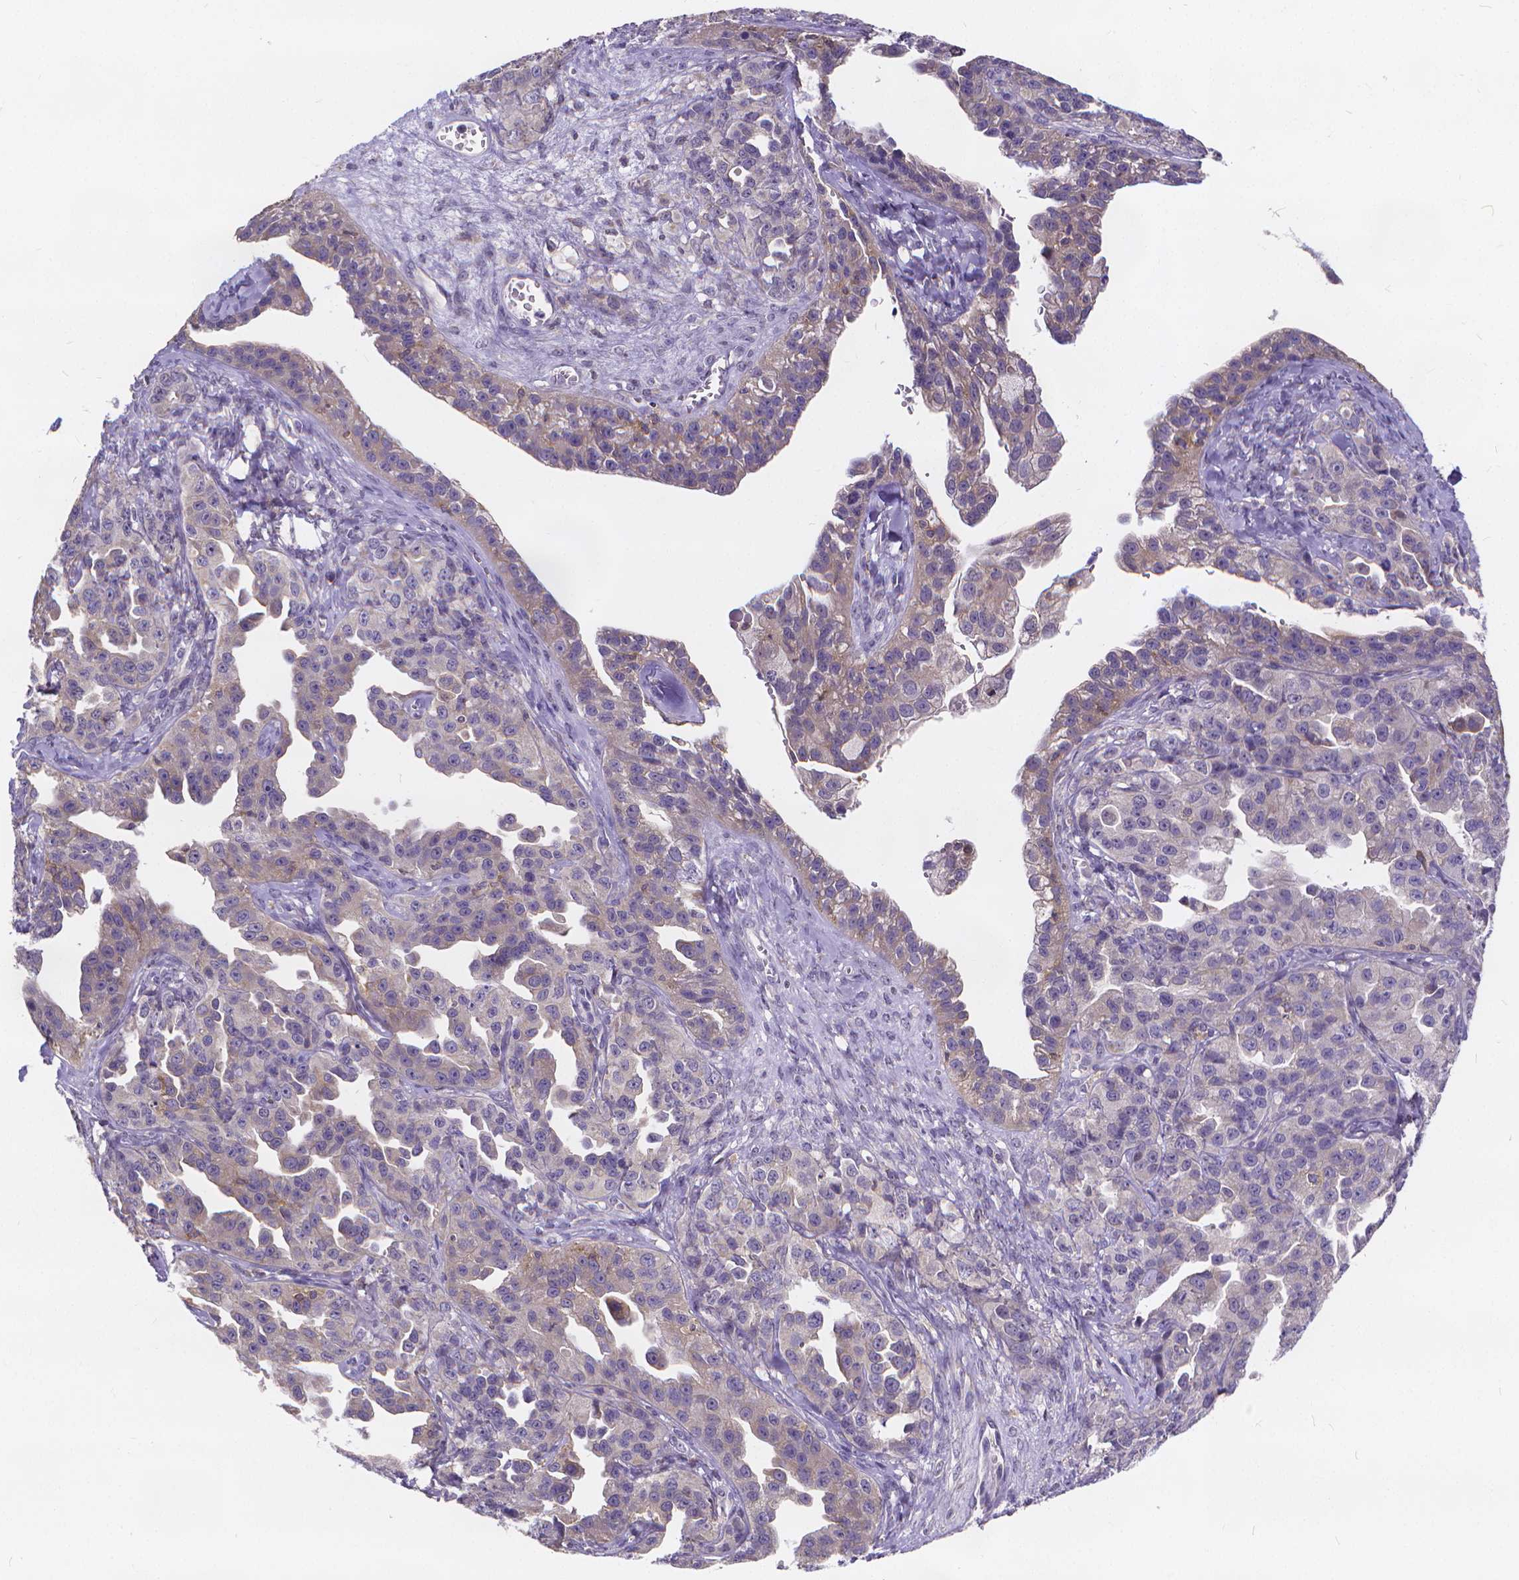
{"staining": {"intensity": "negative", "quantity": "none", "location": "none"}, "tissue": "ovarian cancer", "cell_type": "Tumor cells", "image_type": "cancer", "snomed": [{"axis": "morphology", "description": "Cystadenocarcinoma, serous, NOS"}, {"axis": "topography", "description": "Ovary"}], "caption": "Ovarian cancer was stained to show a protein in brown. There is no significant expression in tumor cells. The staining was performed using DAB (3,3'-diaminobenzidine) to visualize the protein expression in brown, while the nuclei were stained in blue with hematoxylin (Magnification: 20x).", "gene": "GLRB", "patient": {"sex": "female", "age": 75}}